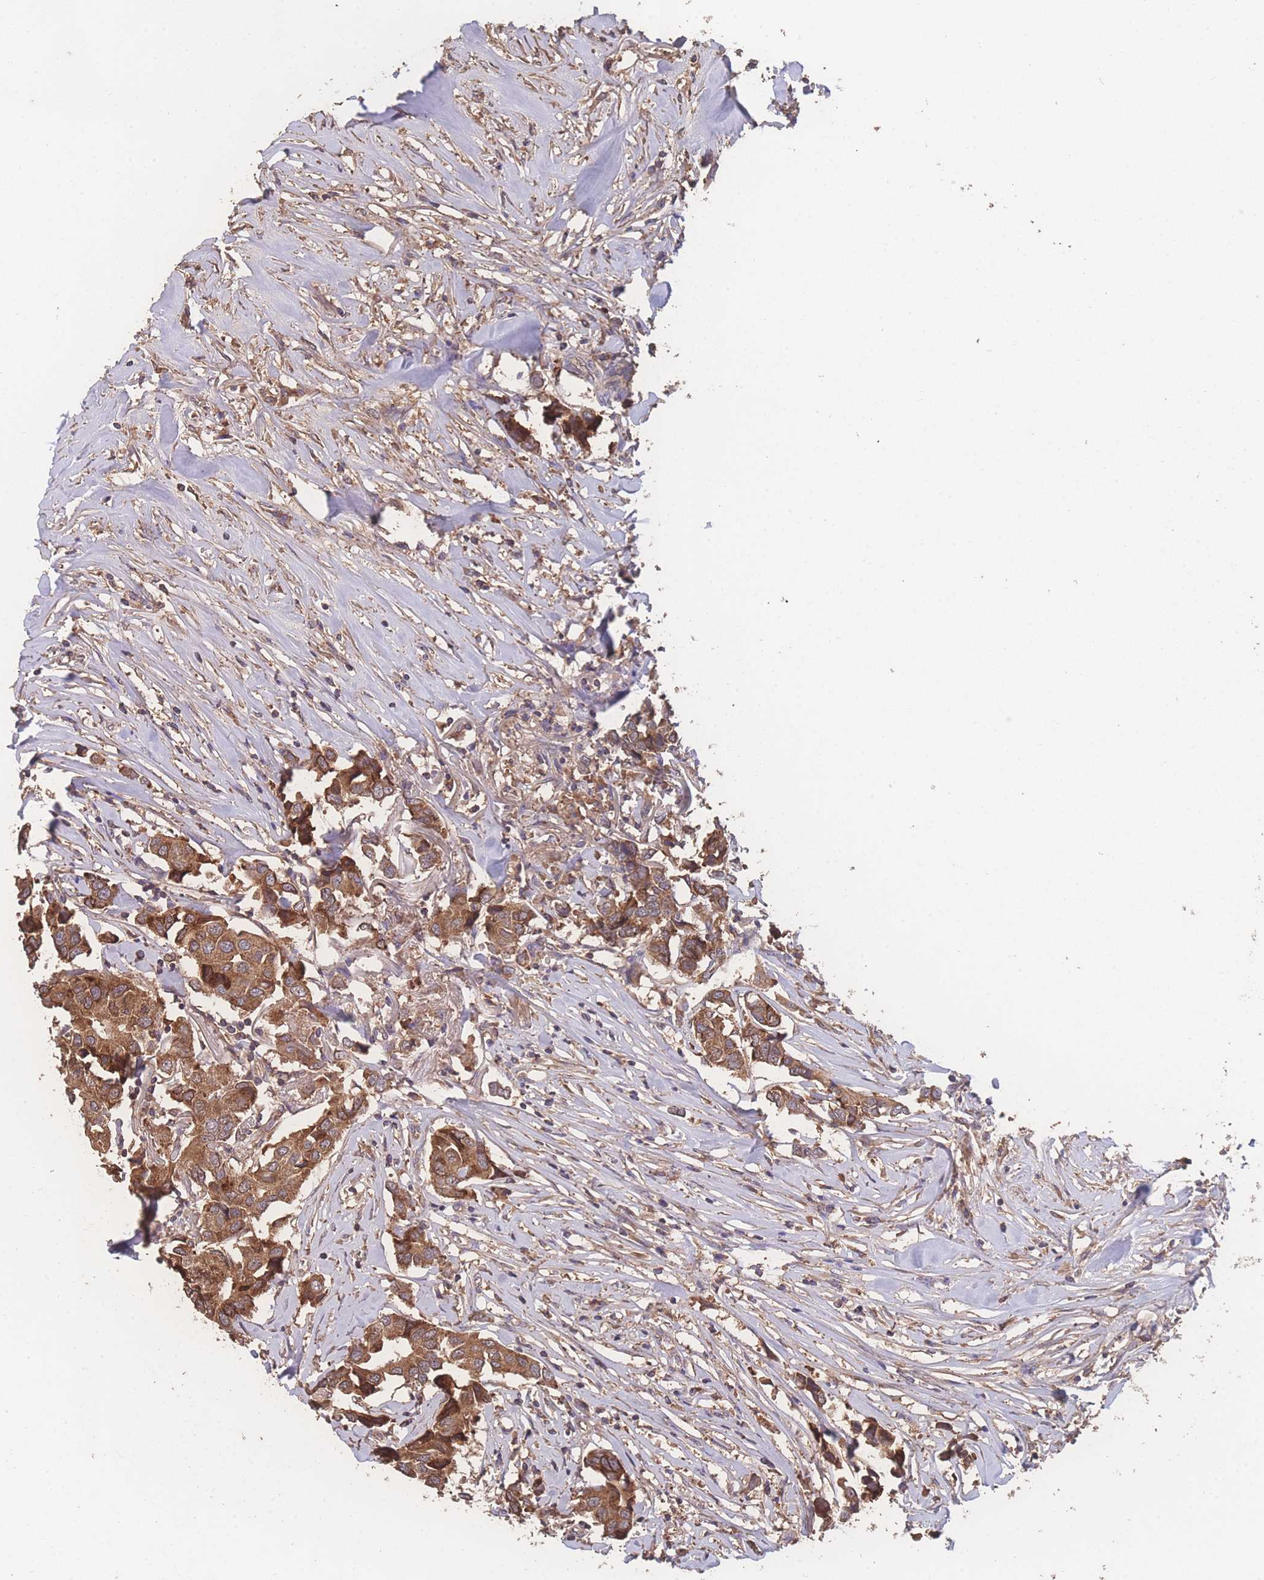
{"staining": {"intensity": "moderate", "quantity": ">75%", "location": "cytoplasmic/membranous"}, "tissue": "breast cancer", "cell_type": "Tumor cells", "image_type": "cancer", "snomed": [{"axis": "morphology", "description": "Duct carcinoma"}, {"axis": "topography", "description": "Breast"}], "caption": "Immunohistochemical staining of breast cancer demonstrates moderate cytoplasmic/membranous protein positivity in about >75% of tumor cells. (brown staining indicates protein expression, while blue staining denotes nuclei).", "gene": "ATXN10", "patient": {"sex": "female", "age": 80}}